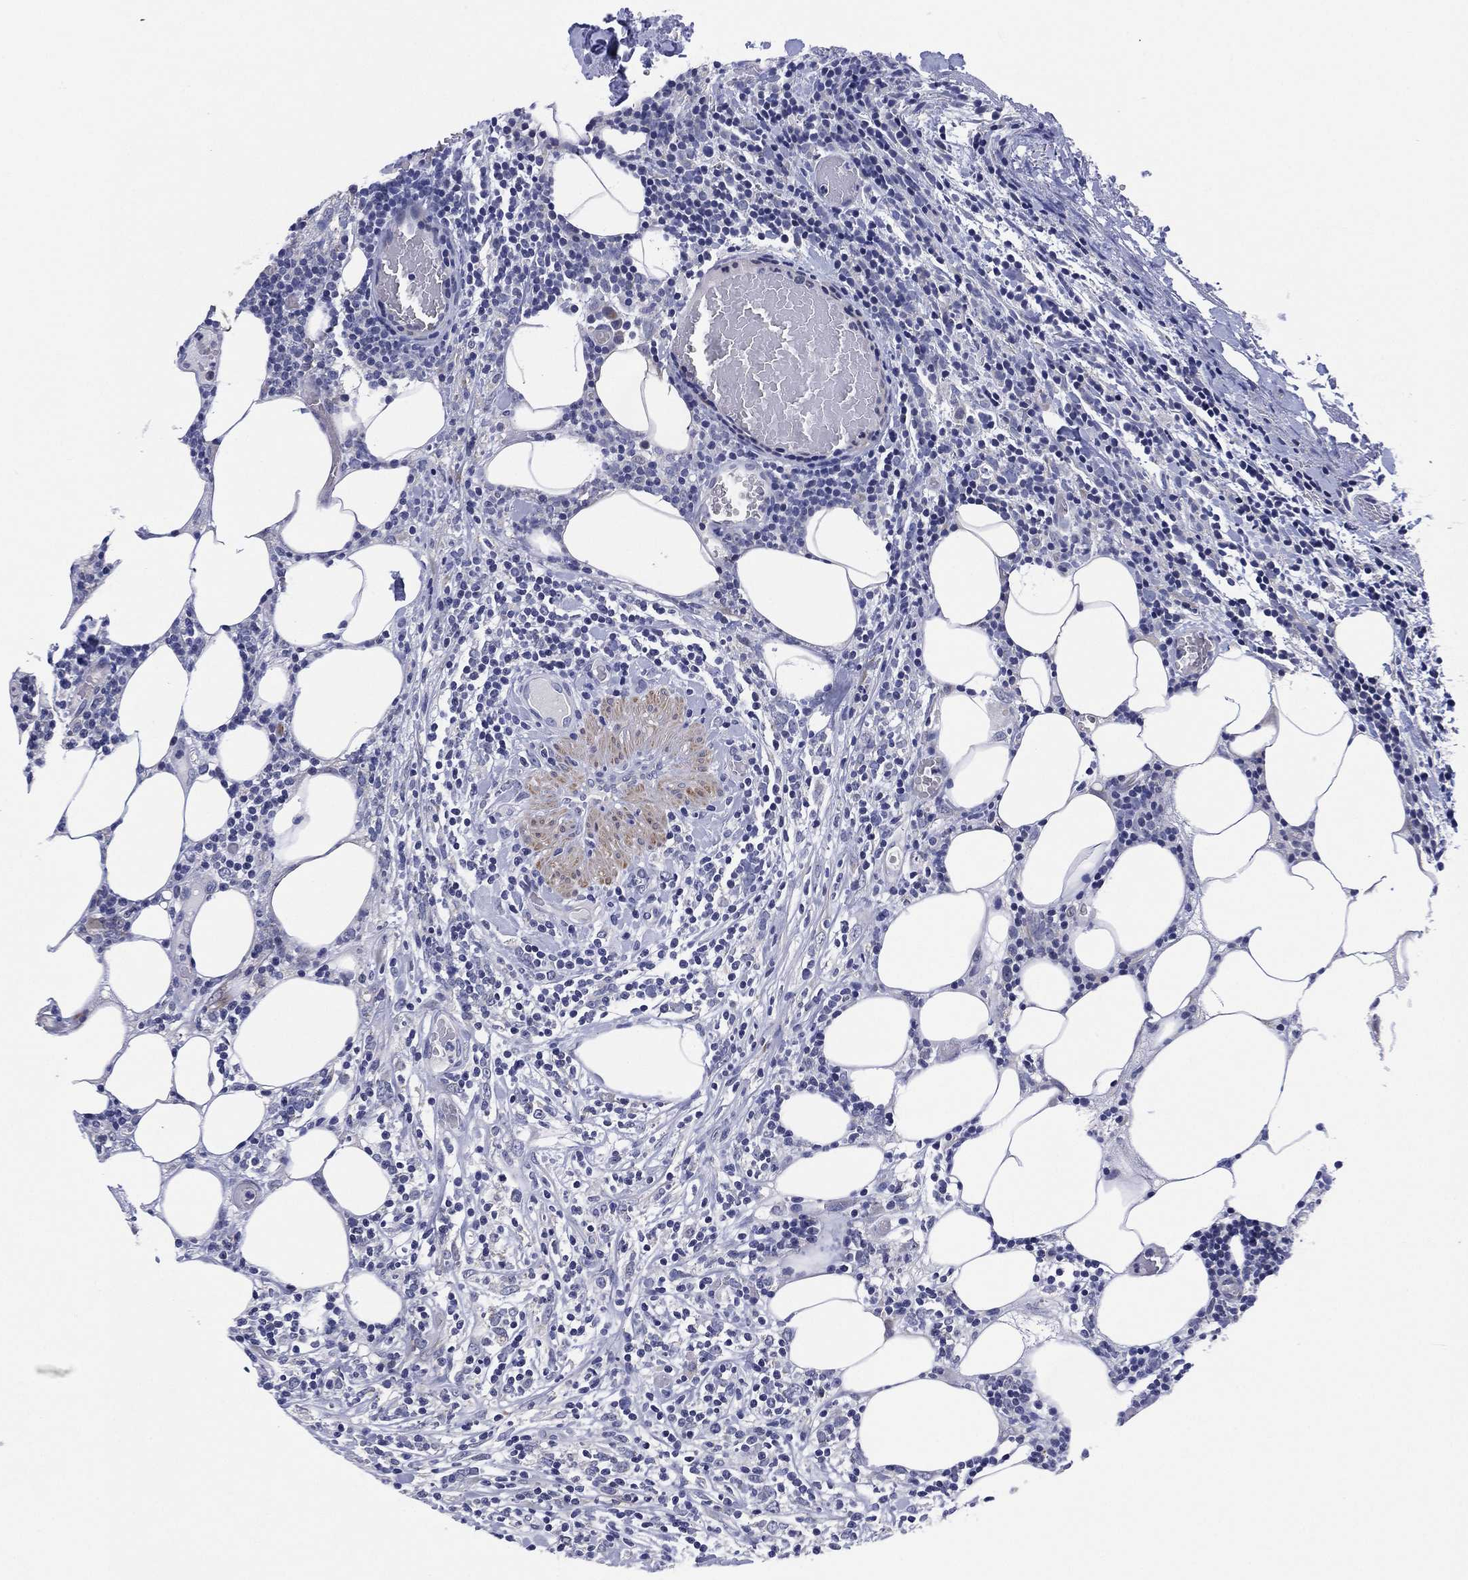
{"staining": {"intensity": "negative", "quantity": "none", "location": "none"}, "tissue": "lymphoma", "cell_type": "Tumor cells", "image_type": "cancer", "snomed": [{"axis": "morphology", "description": "Malignant lymphoma, non-Hodgkin's type, High grade"}, {"axis": "topography", "description": "Lymph node"}], "caption": "Tumor cells show no significant expression in malignant lymphoma, non-Hodgkin's type (high-grade).", "gene": "CLIP3", "patient": {"sex": "female", "age": 84}}